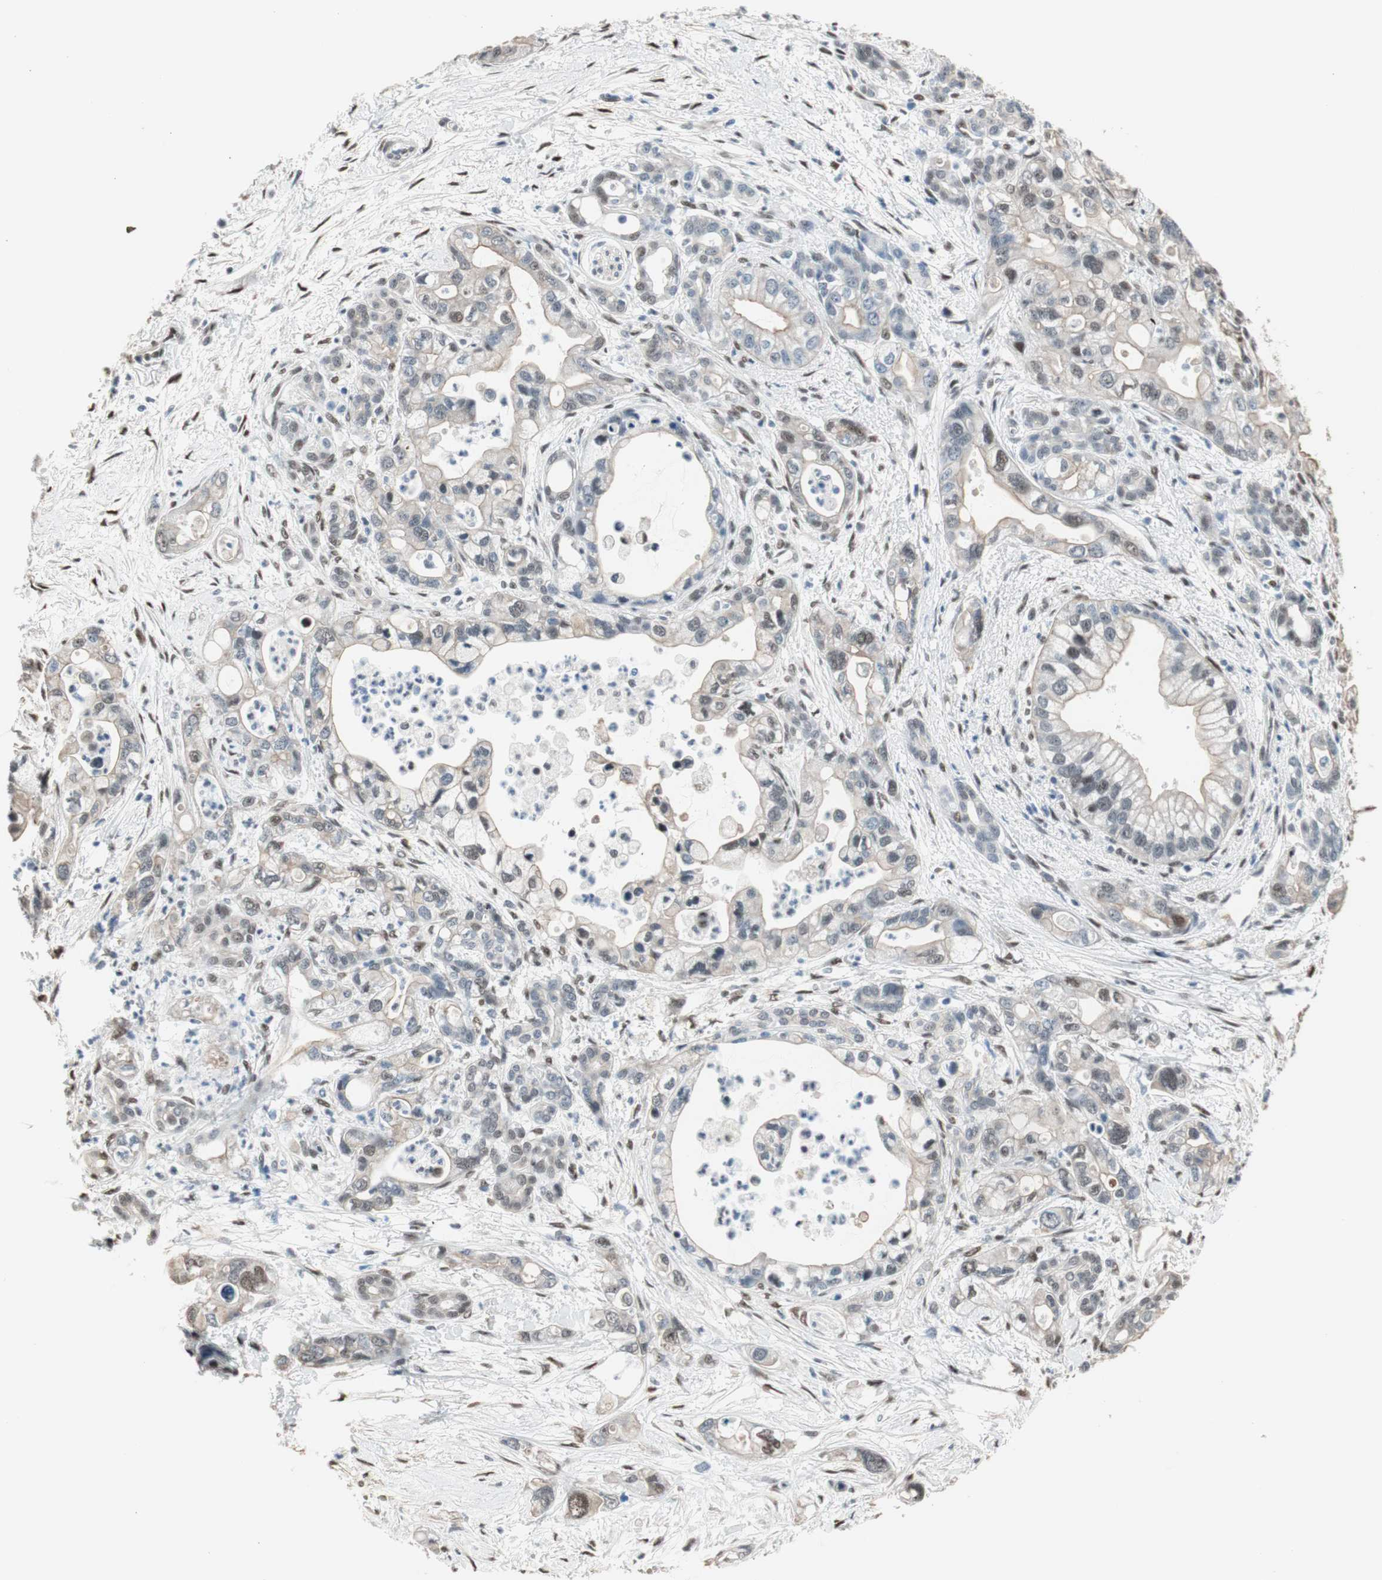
{"staining": {"intensity": "weak", "quantity": ">75%", "location": "cytoplasmic/membranous"}, "tissue": "pancreatic cancer", "cell_type": "Tumor cells", "image_type": "cancer", "snomed": [{"axis": "morphology", "description": "Adenocarcinoma, NOS"}, {"axis": "topography", "description": "Pancreas"}], "caption": "Tumor cells display low levels of weak cytoplasmic/membranous expression in approximately >75% of cells in pancreatic cancer. Immunohistochemistry (ihc) stains the protein of interest in brown and the nuclei are stained blue.", "gene": "PML", "patient": {"sex": "male", "age": 70}}